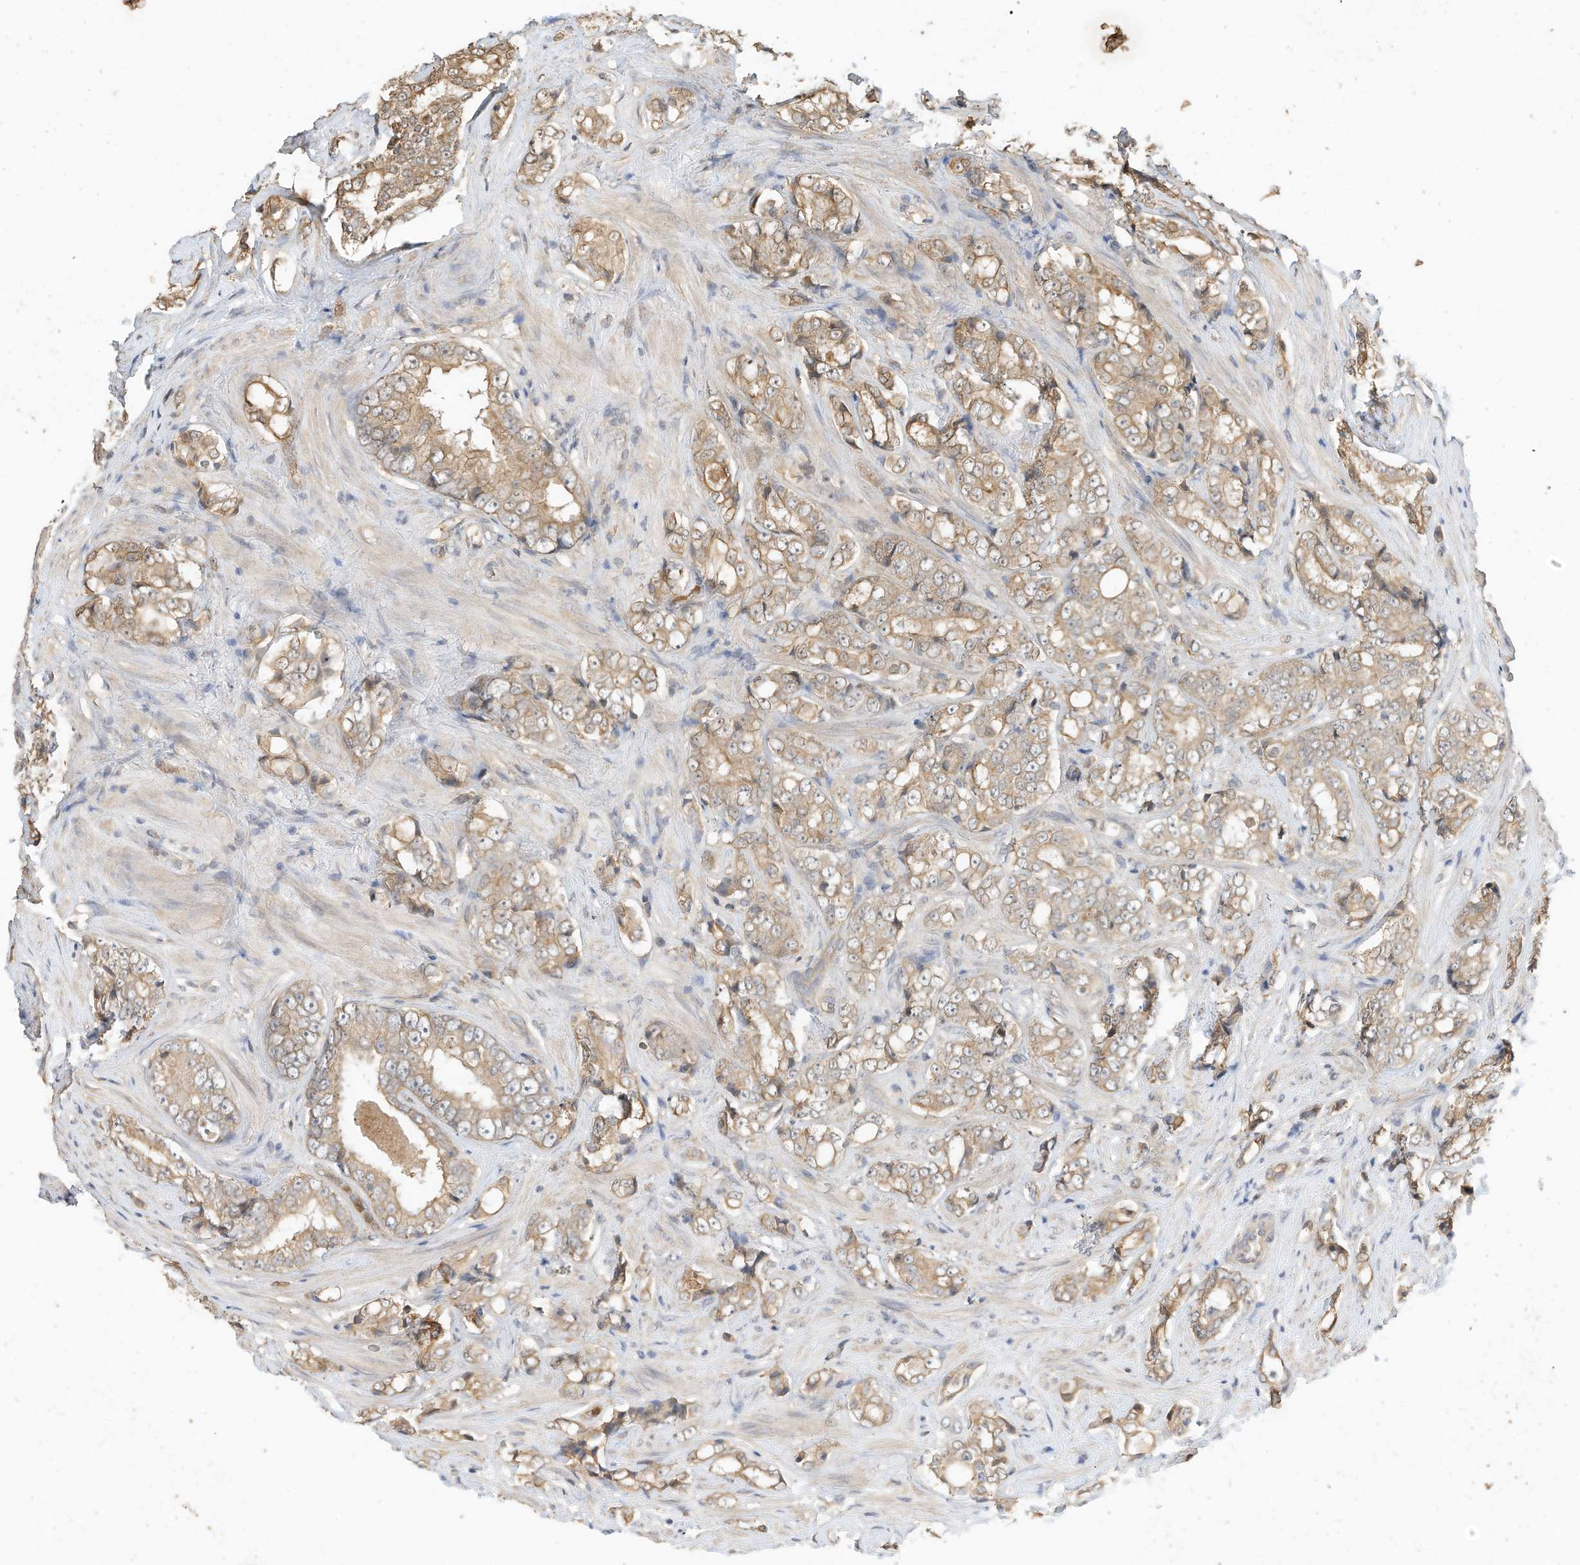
{"staining": {"intensity": "moderate", "quantity": ">75%", "location": "cytoplasmic/membranous"}, "tissue": "prostate cancer", "cell_type": "Tumor cells", "image_type": "cancer", "snomed": [{"axis": "morphology", "description": "Adenocarcinoma, High grade"}, {"axis": "topography", "description": "Prostate"}], "caption": "Protein analysis of adenocarcinoma (high-grade) (prostate) tissue shows moderate cytoplasmic/membranous positivity in approximately >75% of tumor cells.", "gene": "OFD1", "patient": {"sex": "male", "age": 66}}